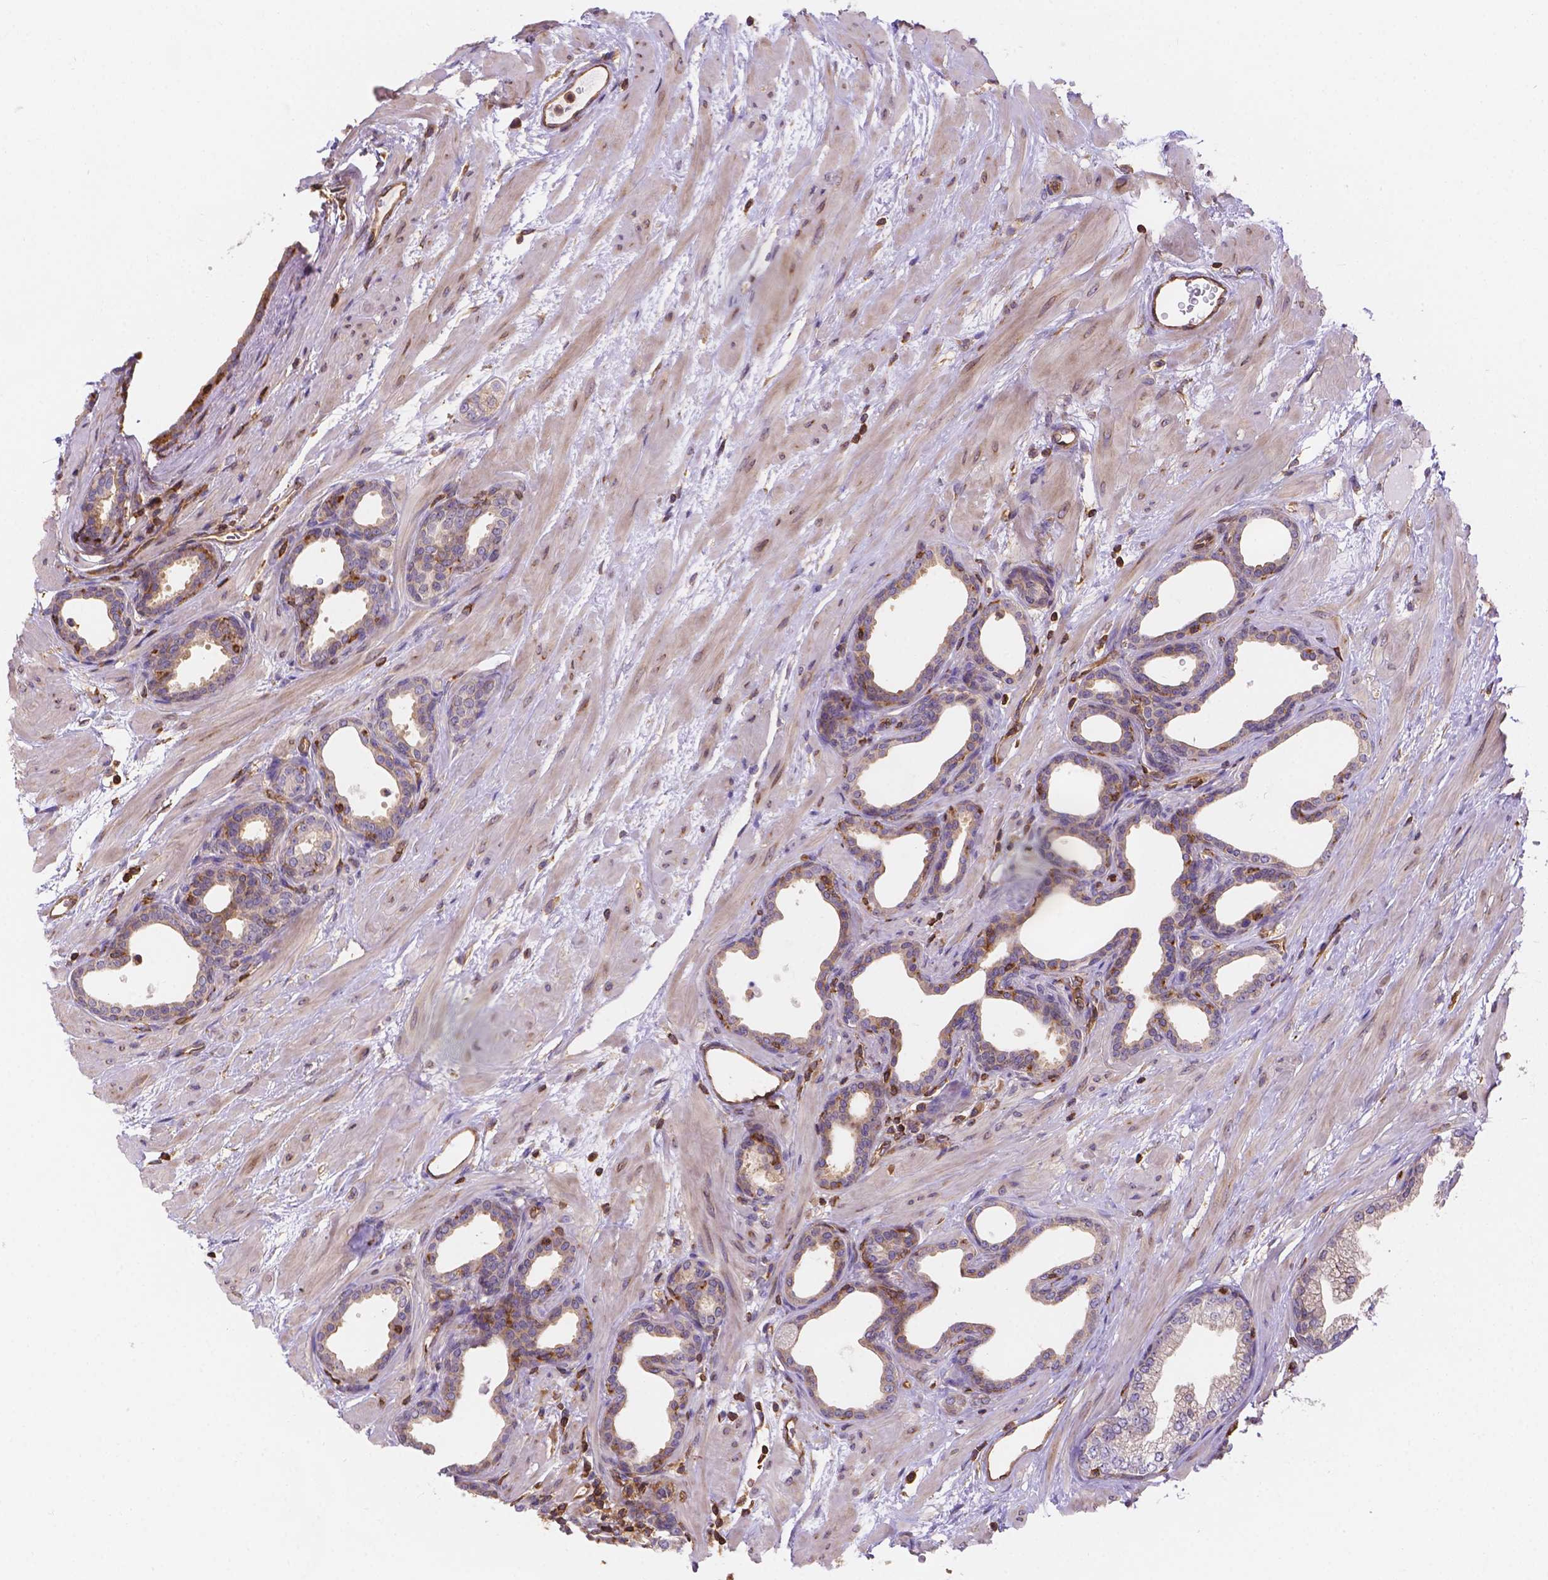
{"staining": {"intensity": "moderate", "quantity": "<25%", "location": "cytoplasmic/membranous"}, "tissue": "prostate", "cell_type": "Glandular cells", "image_type": "normal", "snomed": [{"axis": "morphology", "description": "Normal tissue, NOS"}, {"axis": "topography", "description": "Prostate"}], "caption": "The photomicrograph shows a brown stain indicating the presence of a protein in the cytoplasmic/membranous of glandular cells in prostate.", "gene": "DMWD", "patient": {"sex": "male", "age": 37}}